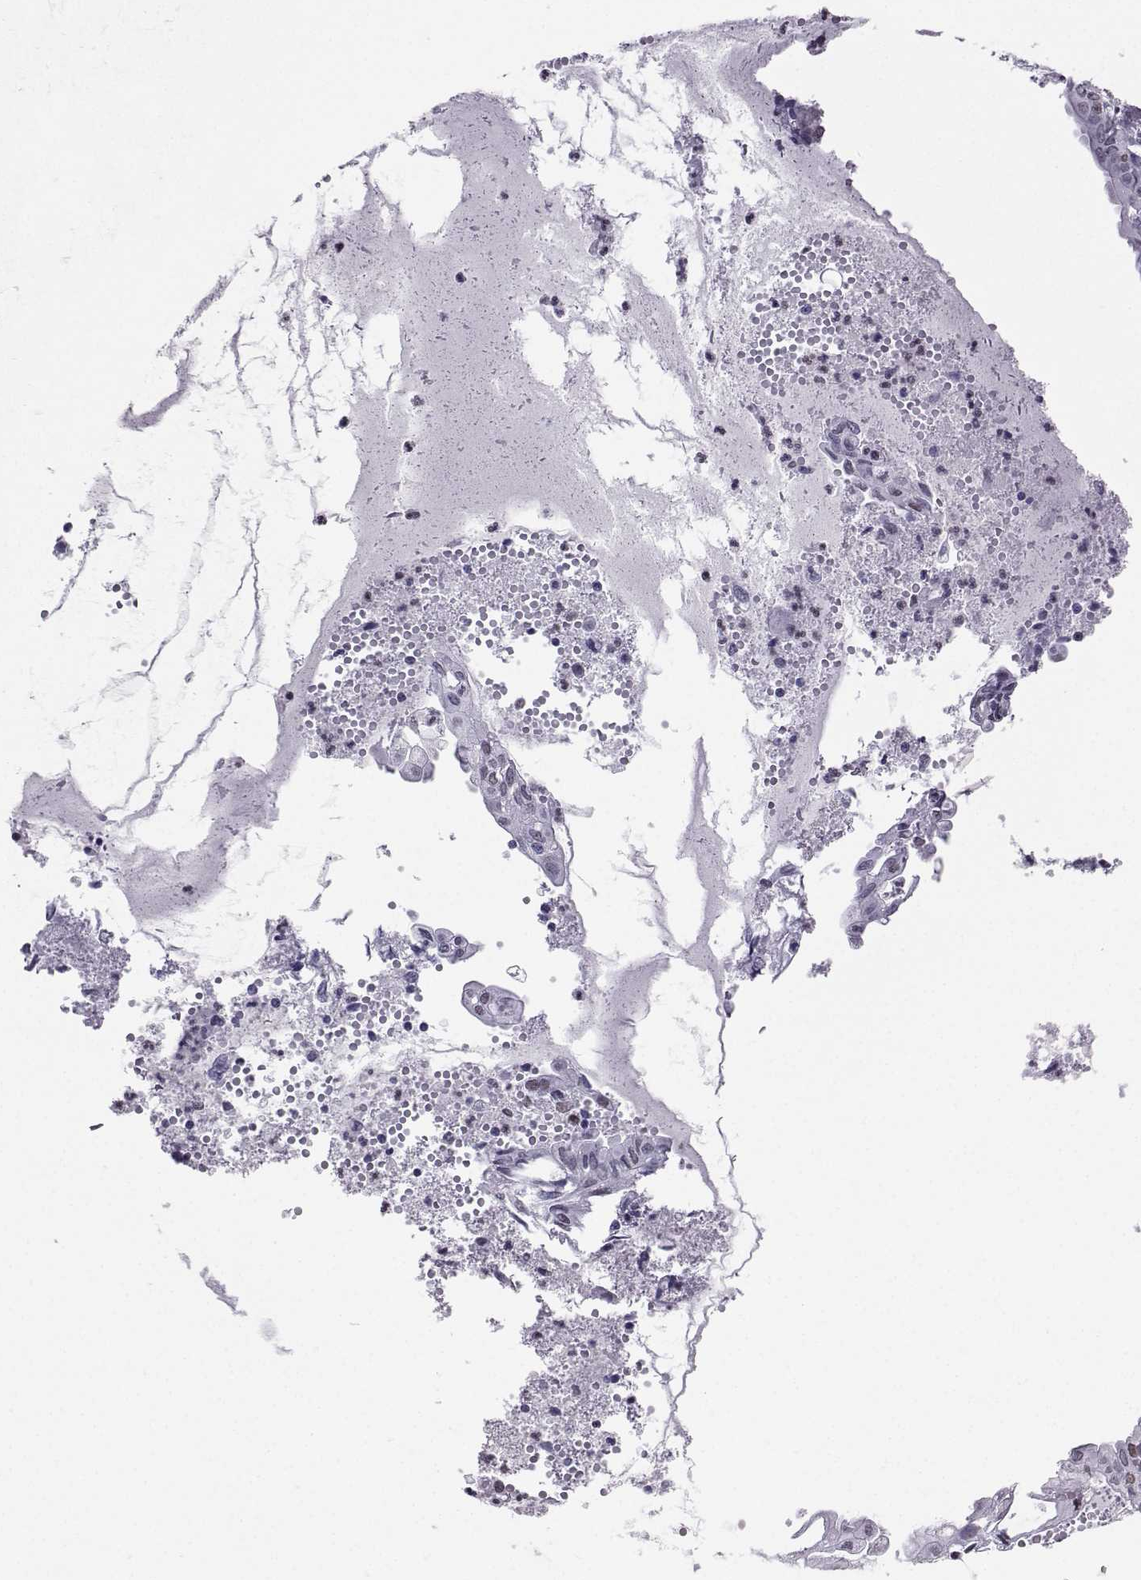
{"staining": {"intensity": "weak", "quantity": "<25%", "location": "nuclear"}, "tissue": "endometrial cancer", "cell_type": "Tumor cells", "image_type": "cancer", "snomed": [{"axis": "morphology", "description": "Adenocarcinoma, NOS"}, {"axis": "topography", "description": "Endometrium"}], "caption": "DAB (3,3'-diaminobenzidine) immunohistochemical staining of adenocarcinoma (endometrial) shows no significant positivity in tumor cells.", "gene": "TEDC2", "patient": {"sex": "female", "age": 68}}